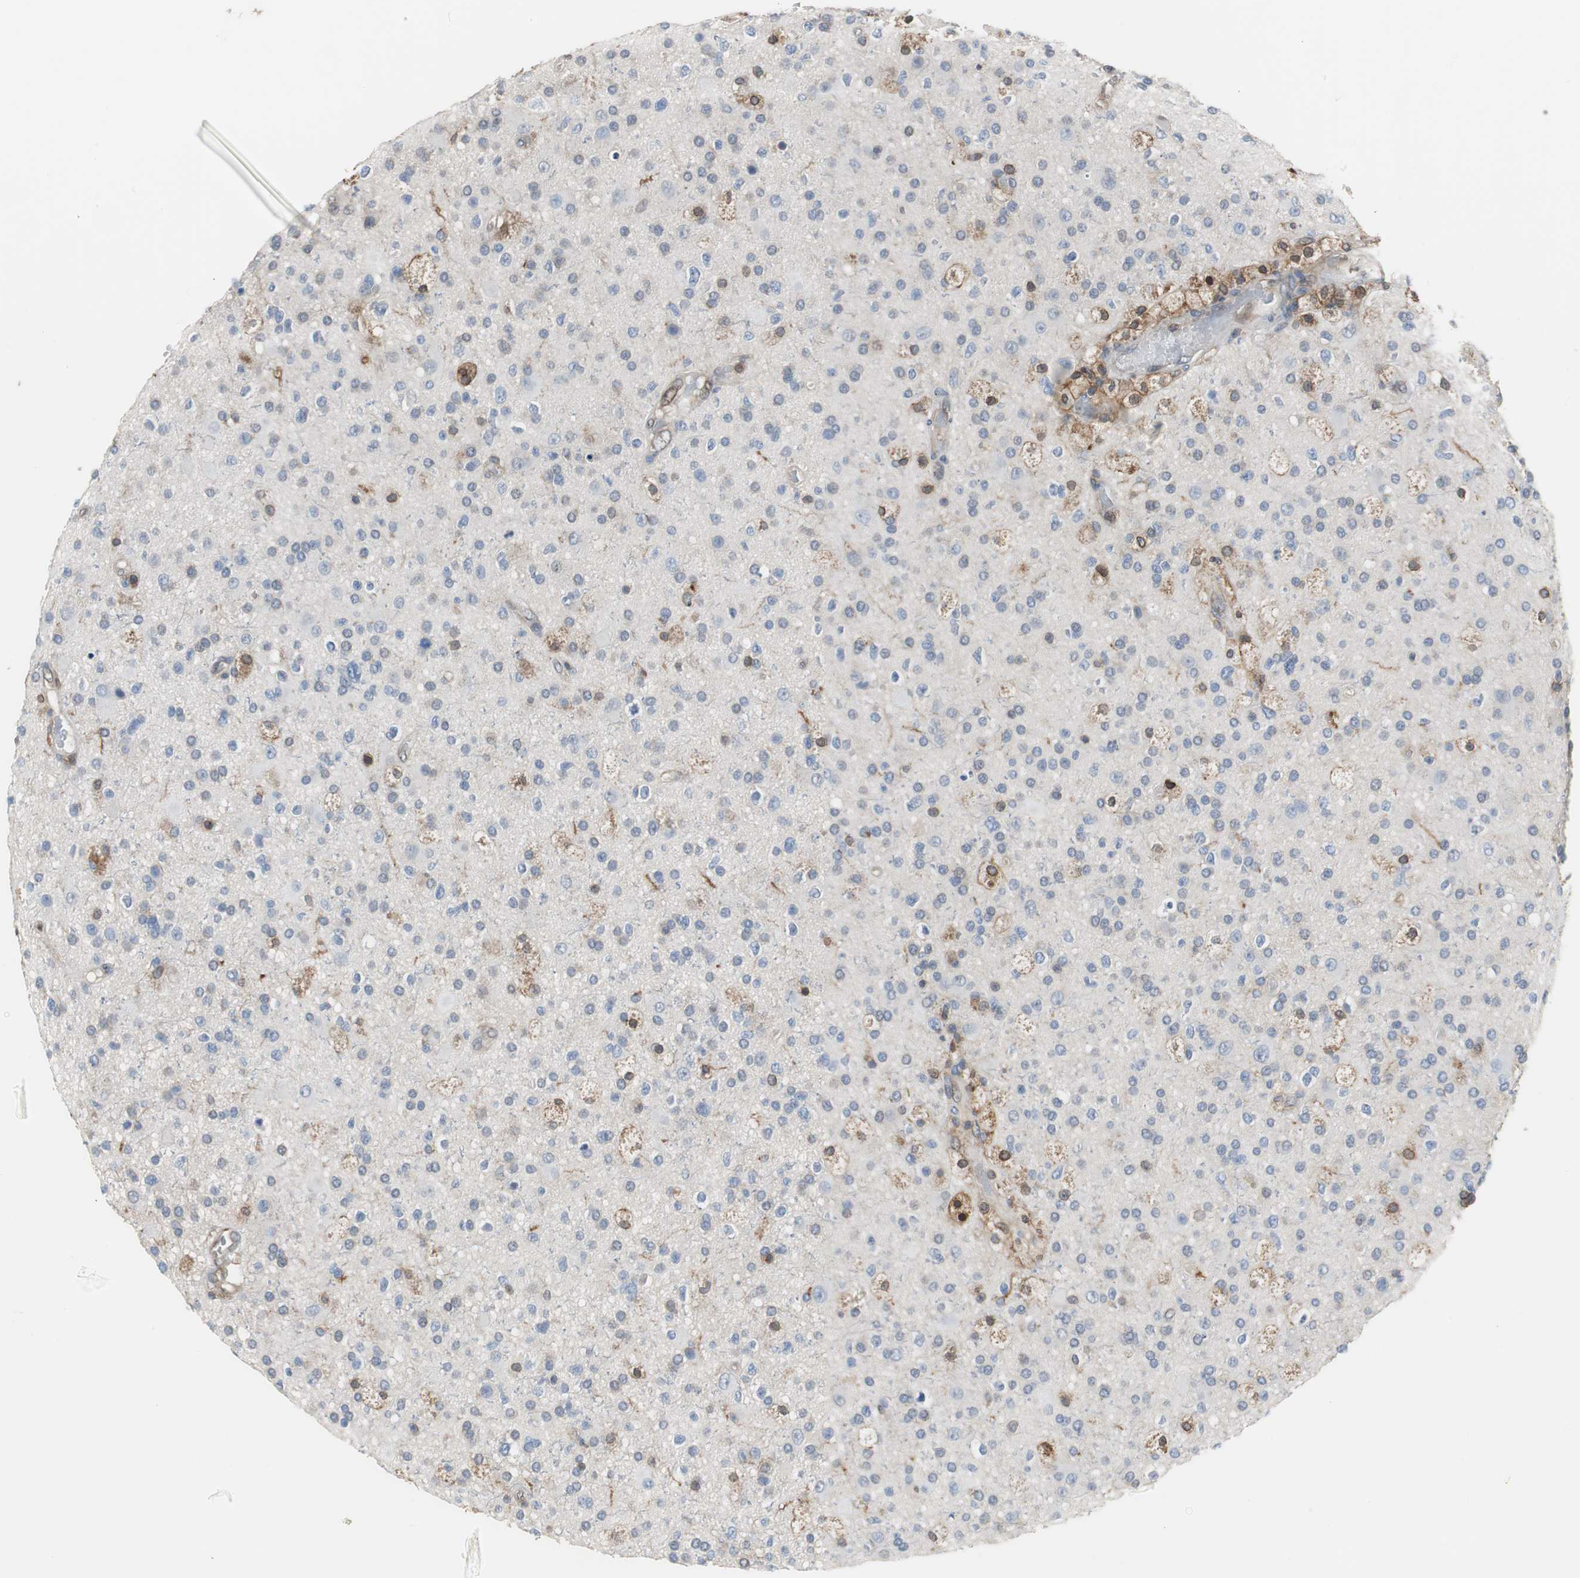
{"staining": {"intensity": "moderate", "quantity": "<25%", "location": "cytoplasmic/membranous"}, "tissue": "glioma", "cell_type": "Tumor cells", "image_type": "cancer", "snomed": [{"axis": "morphology", "description": "Glioma, malignant, High grade"}, {"axis": "topography", "description": "Brain"}], "caption": "Protein expression analysis of human malignant glioma (high-grade) reveals moderate cytoplasmic/membranous positivity in approximately <25% of tumor cells.", "gene": "ANXA4", "patient": {"sex": "male", "age": 33}}